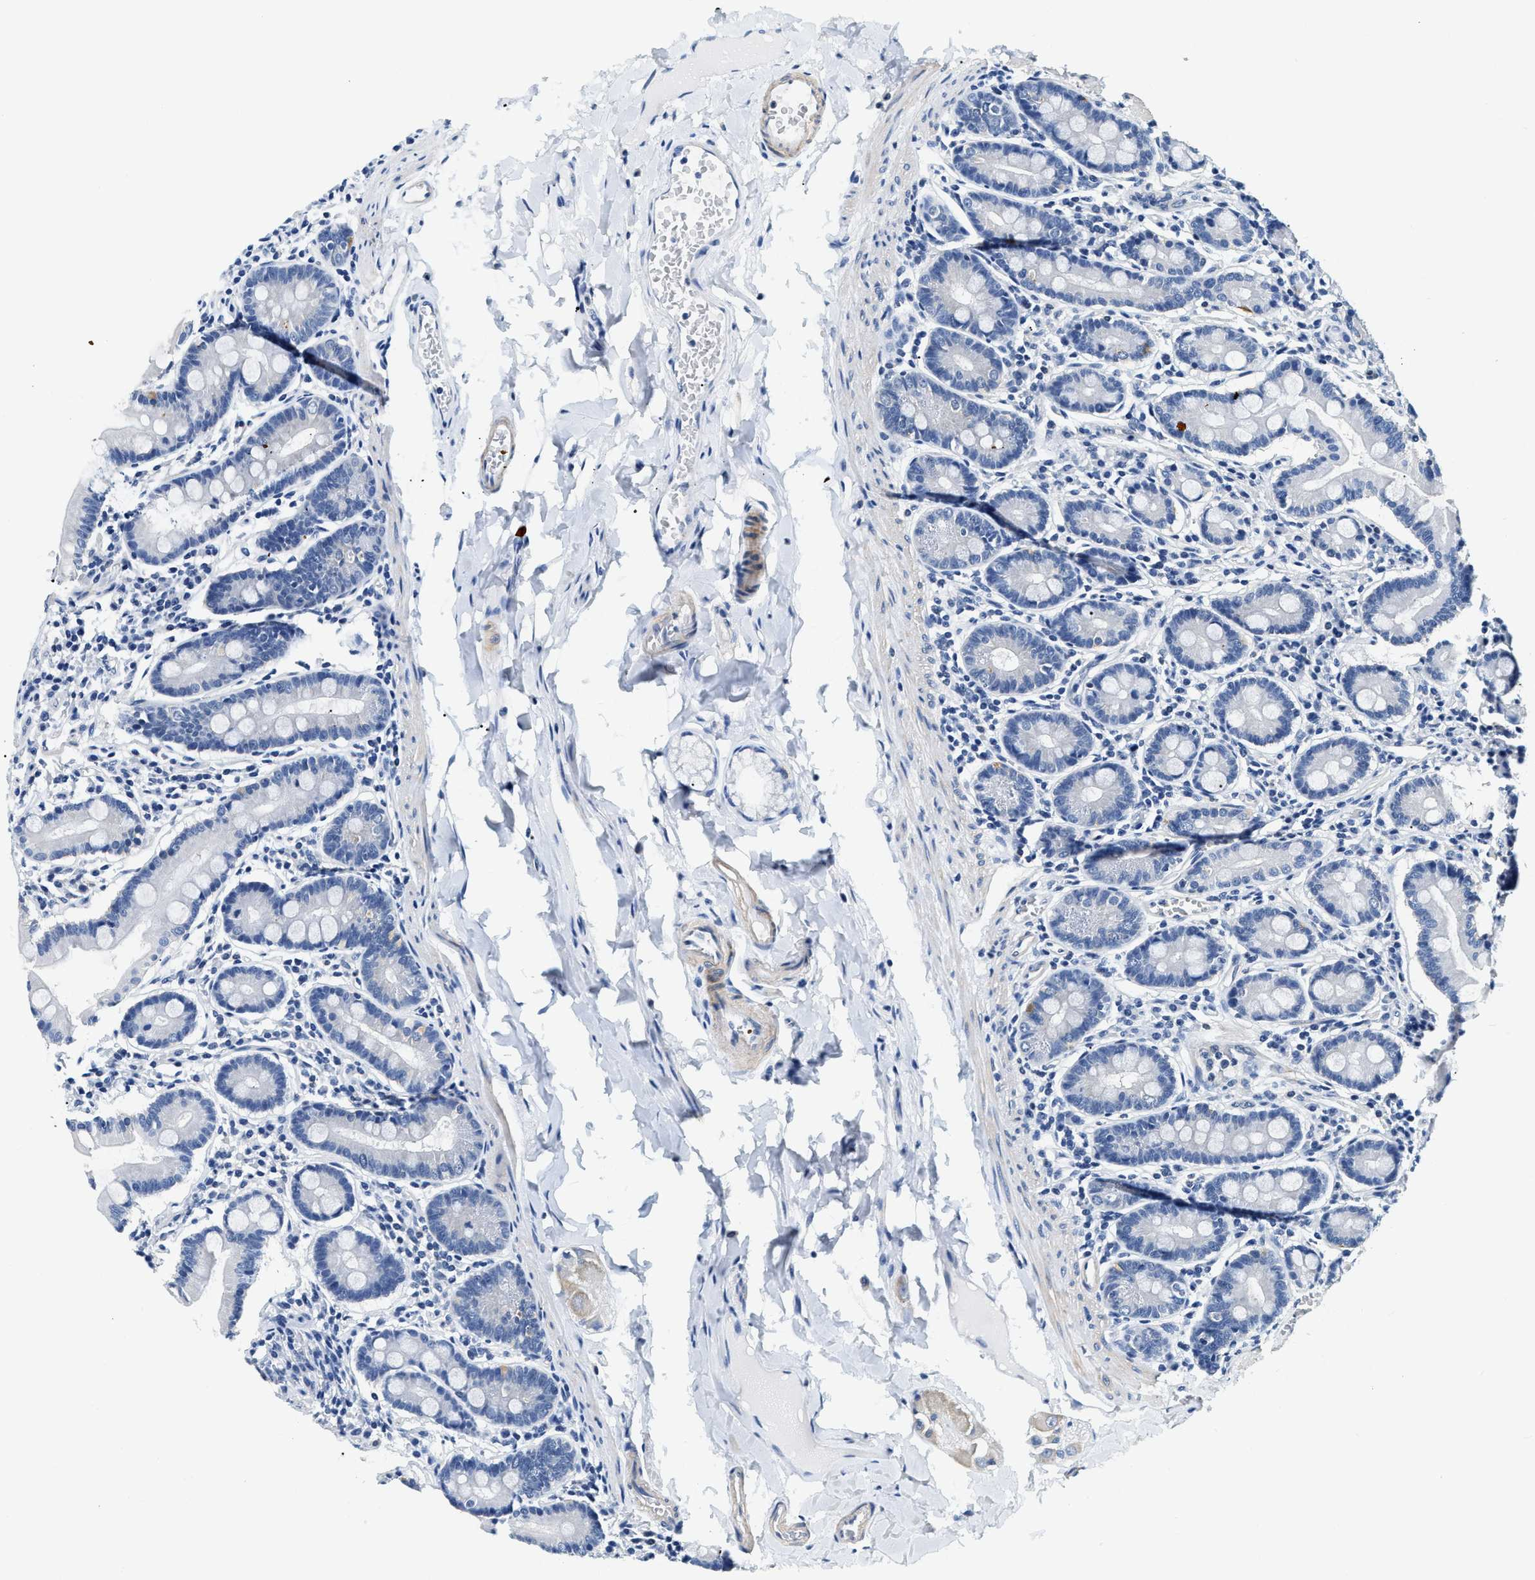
{"staining": {"intensity": "moderate", "quantity": "<25%", "location": "cytoplasmic/membranous"}, "tissue": "duodenum", "cell_type": "Glandular cells", "image_type": "normal", "snomed": [{"axis": "morphology", "description": "Normal tissue, NOS"}, {"axis": "topography", "description": "Duodenum"}], "caption": "Immunohistochemistry of benign human duodenum shows low levels of moderate cytoplasmic/membranous positivity in about <25% of glandular cells.", "gene": "EIF2AK2", "patient": {"sex": "male", "age": 50}}